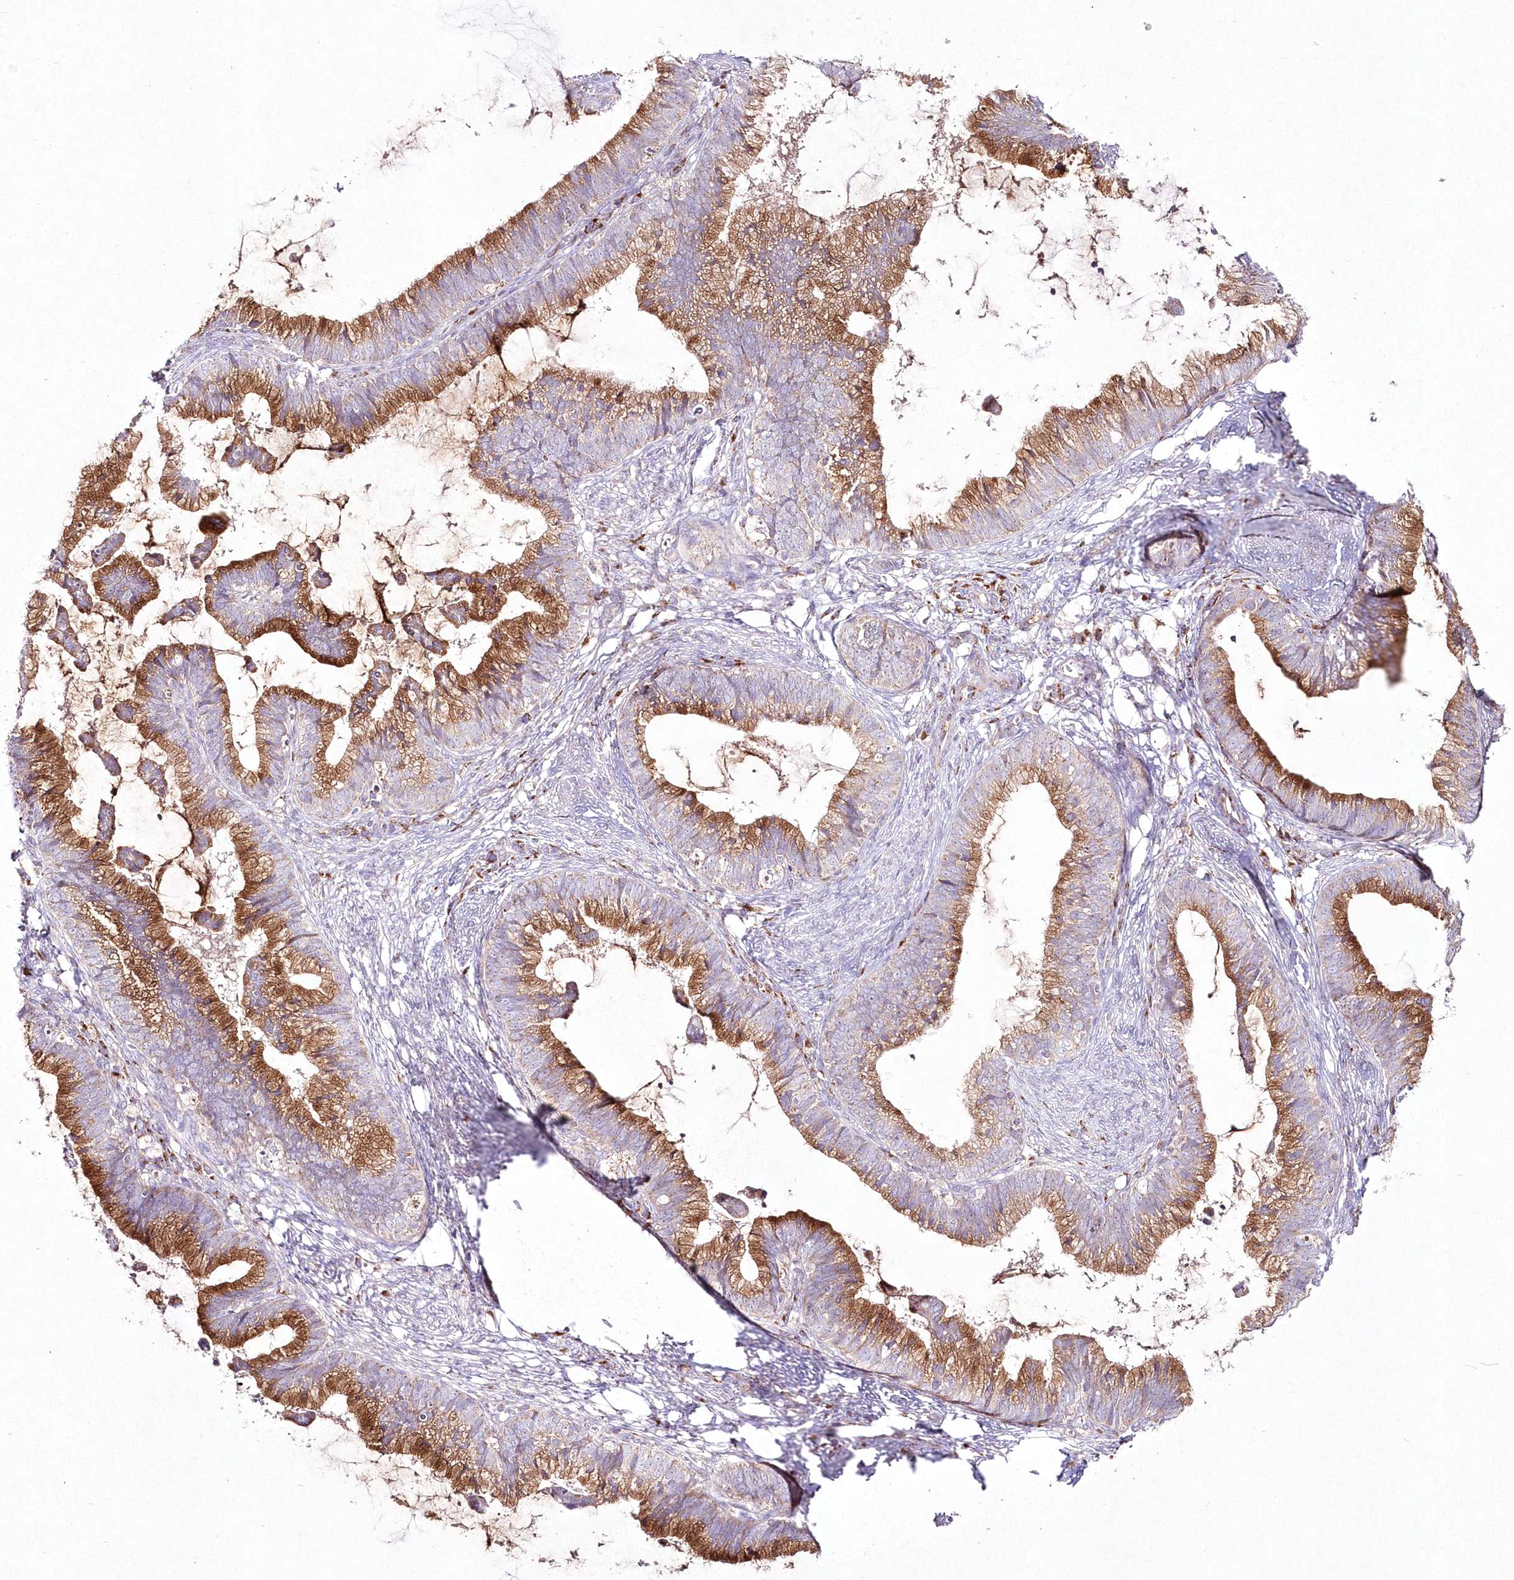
{"staining": {"intensity": "moderate", "quantity": ">75%", "location": "cytoplasmic/membranous"}, "tissue": "cervical cancer", "cell_type": "Tumor cells", "image_type": "cancer", "snomed": [{"axis": "morphology", "description": "Adenocarcinoma, NOS"}, {"axis": "topography", "description": "Cervix"}], "caption": "Cervical cancer (adenocarcinoma) stained with IHC shows moderate cytoplasmic/membranous staining in approximately >75% of tumor cells. (DAB IHC, brown staining for protein, blue staining for nuclei).", "gene": "DNA2", "patient": {"sex": "female", "age": 36}}